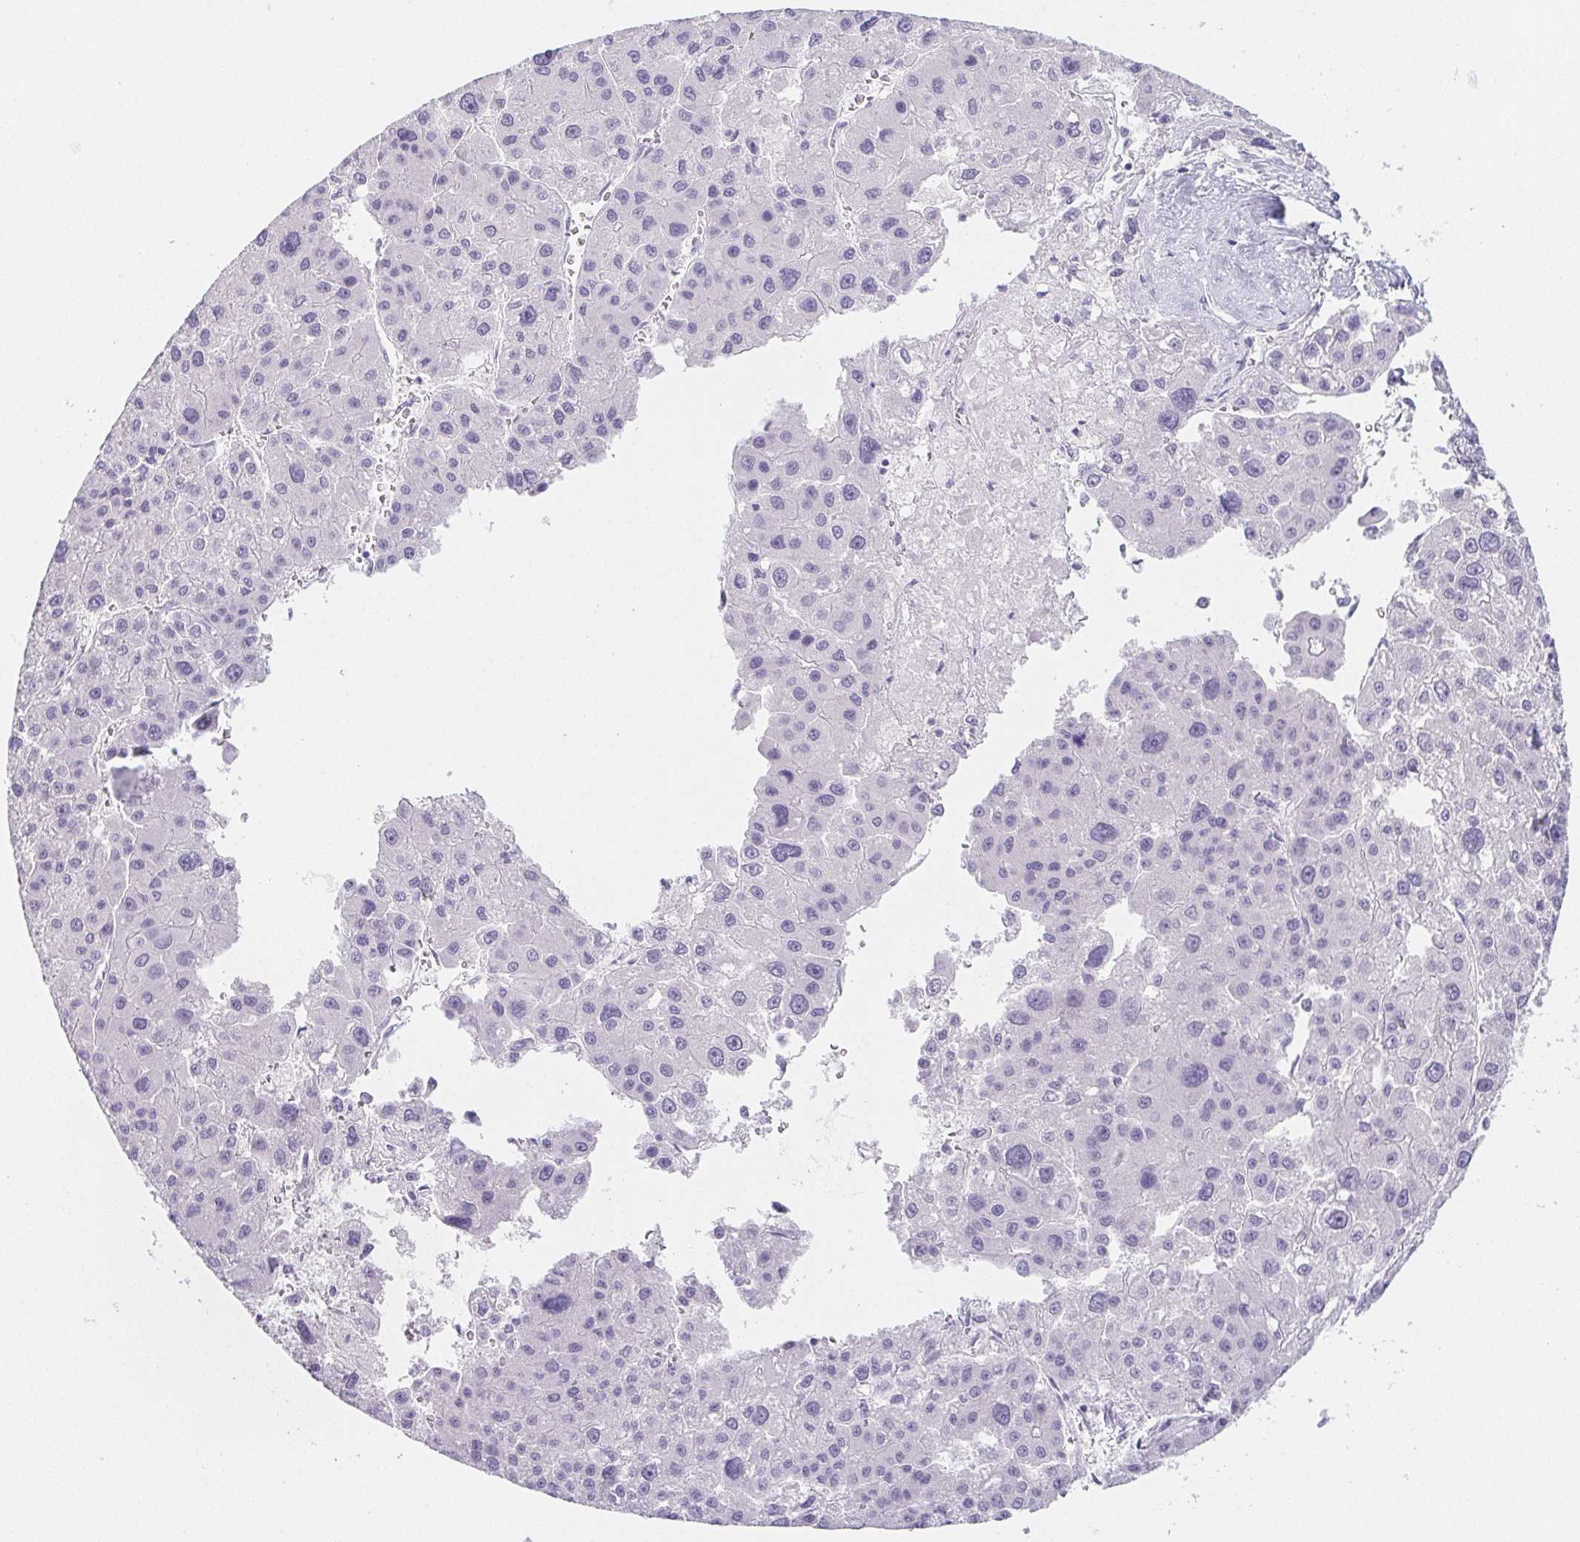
{"staining": {"intensity": "negative", "quantity": "none", "location": "none"}, "tissue": "liver cancer", "cell_type": "Tumor cells", "image_type": "cancer", "snomed": [{"axis": "morphology", "description": "Carcinoma, Hepatocellular, NOS"}, {"axis": "topography", "description": "Liver"}], "caption": "Tumor cells show no significant staining in liver cancer (hepatocellular carcinoma).", "gene": "ZBBX", "patient": {"sex": "male", "age": 73}}